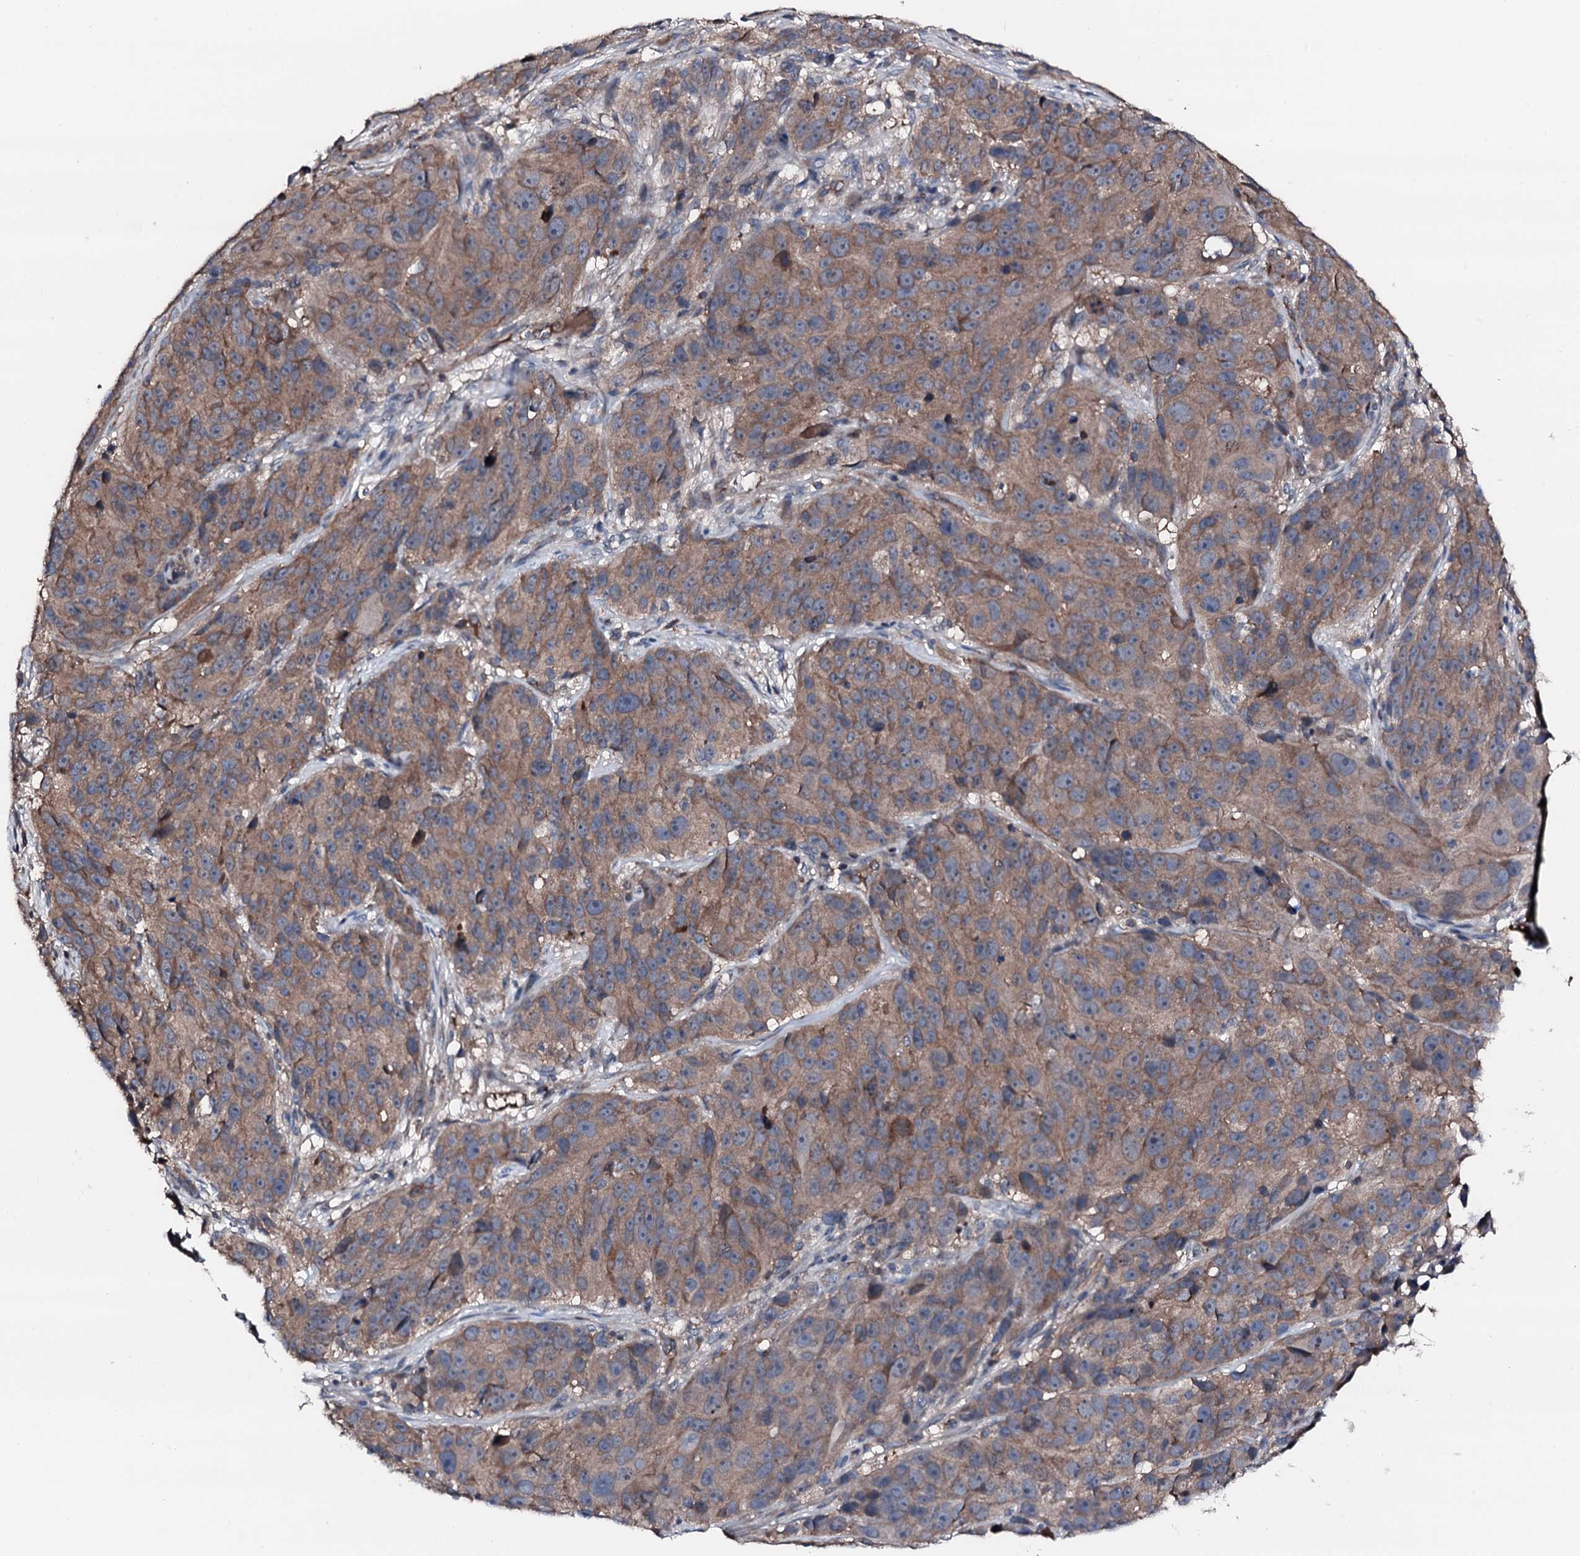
{"staining": {"intensity": "moderate", "quantity": "25%-75%", "location": "cytoplasmic/membranous"}, "tissue": "melanoma", "cell_type": "Tumor cells", "image_type": "cancer", "snomed": [{"axis": "morphology", "description": "Malignant melanoma, NOS"}, {"axis": "topography", "description": "Skin"}], "caption": "Immunohistochemical staining of melanoma demonstrates medium levels of moderate cytoplasmic/membranous expression in approximately 25%-75% of tumor cells.", "gene": "TRAFD1", "patient": {"sex": "male", "age": 84}}